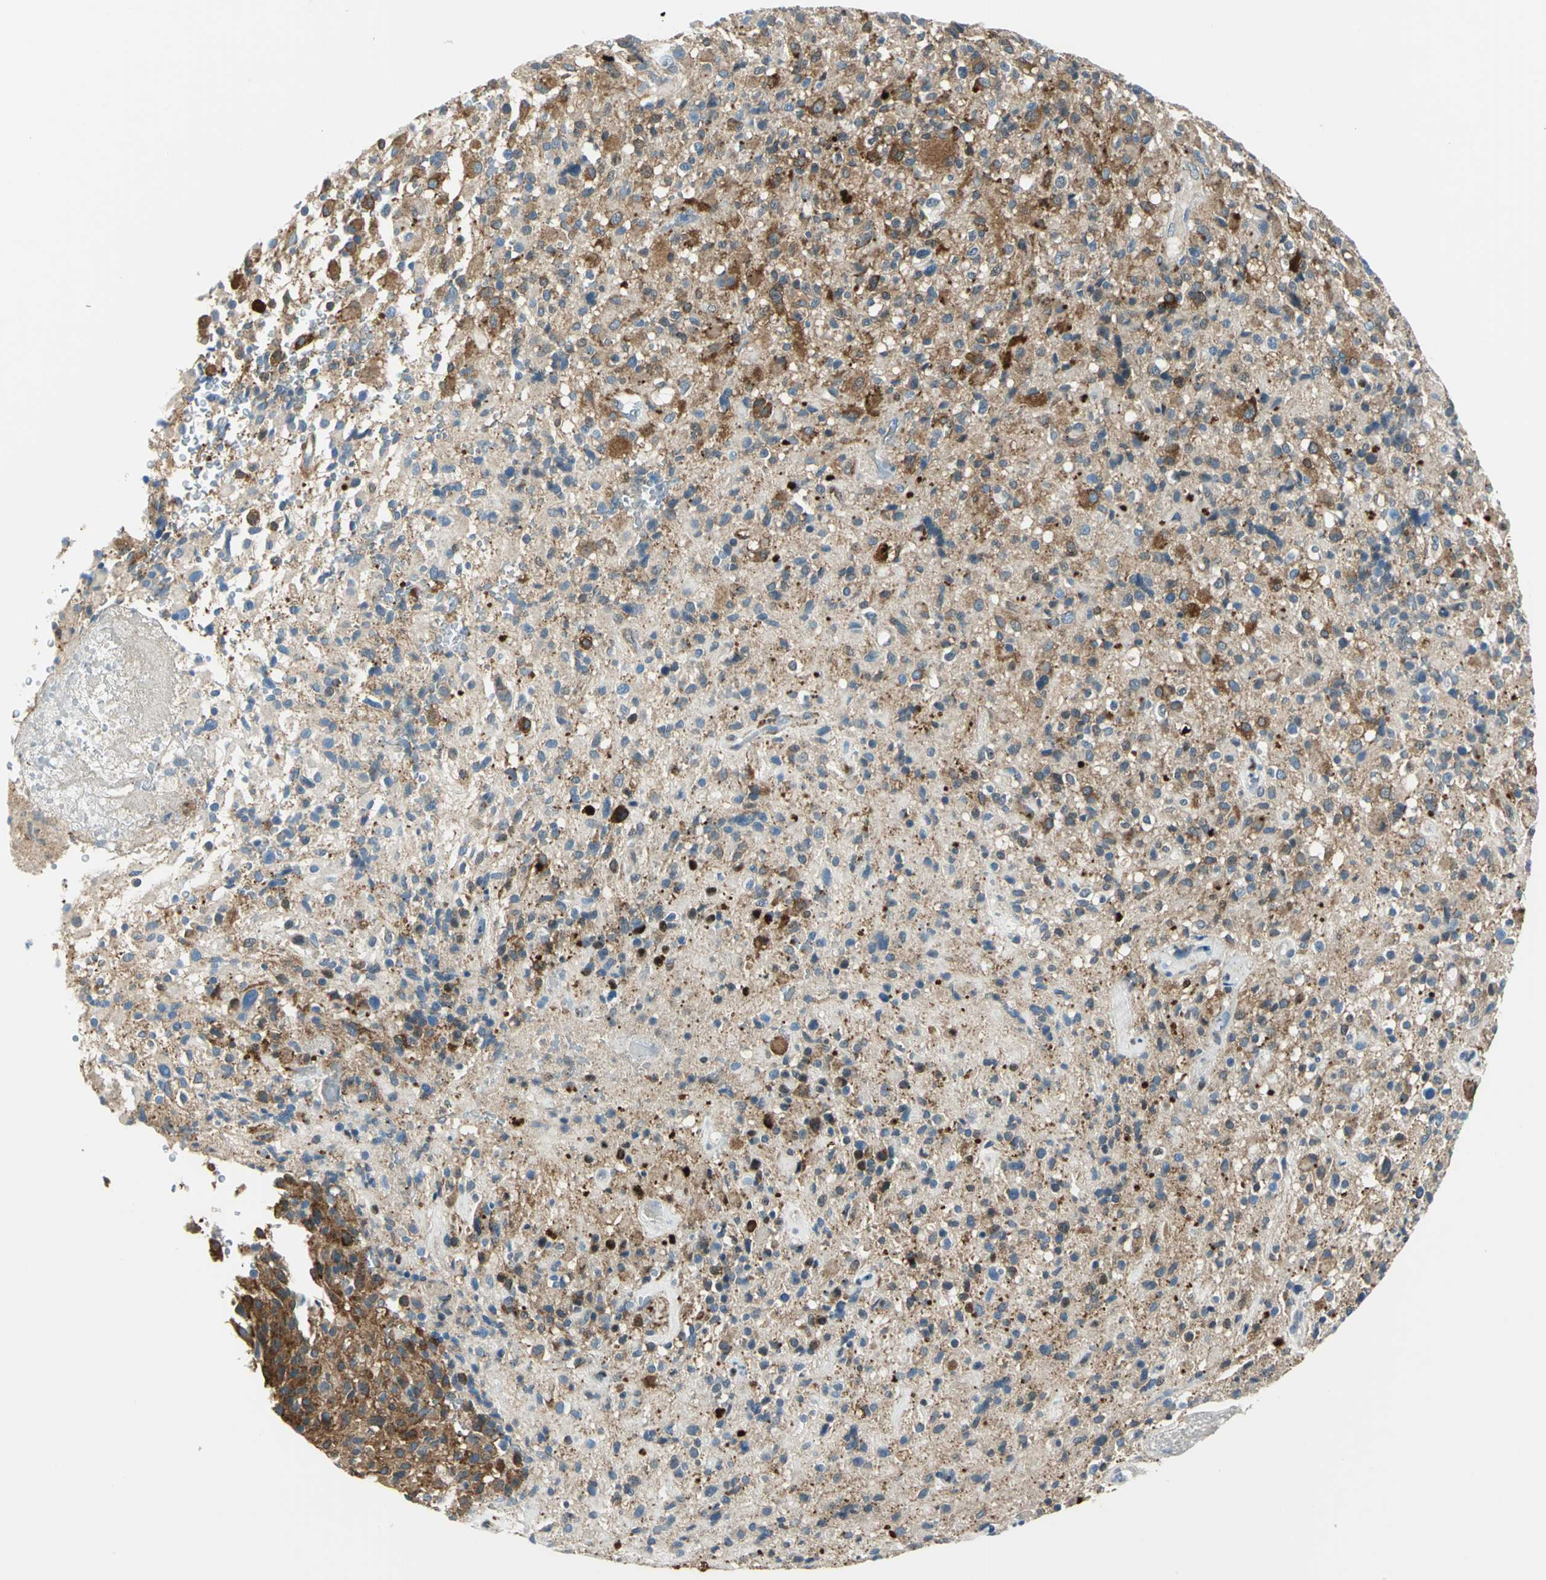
{"staining": {"intensity": "moderate", "quantity": ">75%", "location": "cytoplasmic/membranous"}, "tissue": "glioma", "cell_type": "Tumor cells", "image_type": "cancer", "snomed": [{"axis": "morphology", "description": "Glioma, malignant, High grade"}, {"axis": "topography", "description": "Brain"}], "caption": "The immunohistochemical stain shows moderate cytoplasmic/membranous positivity in tumor cells of glioma tissue.", "gene": "HSPB1", "patient": {"sex": "male", "age": 71}}